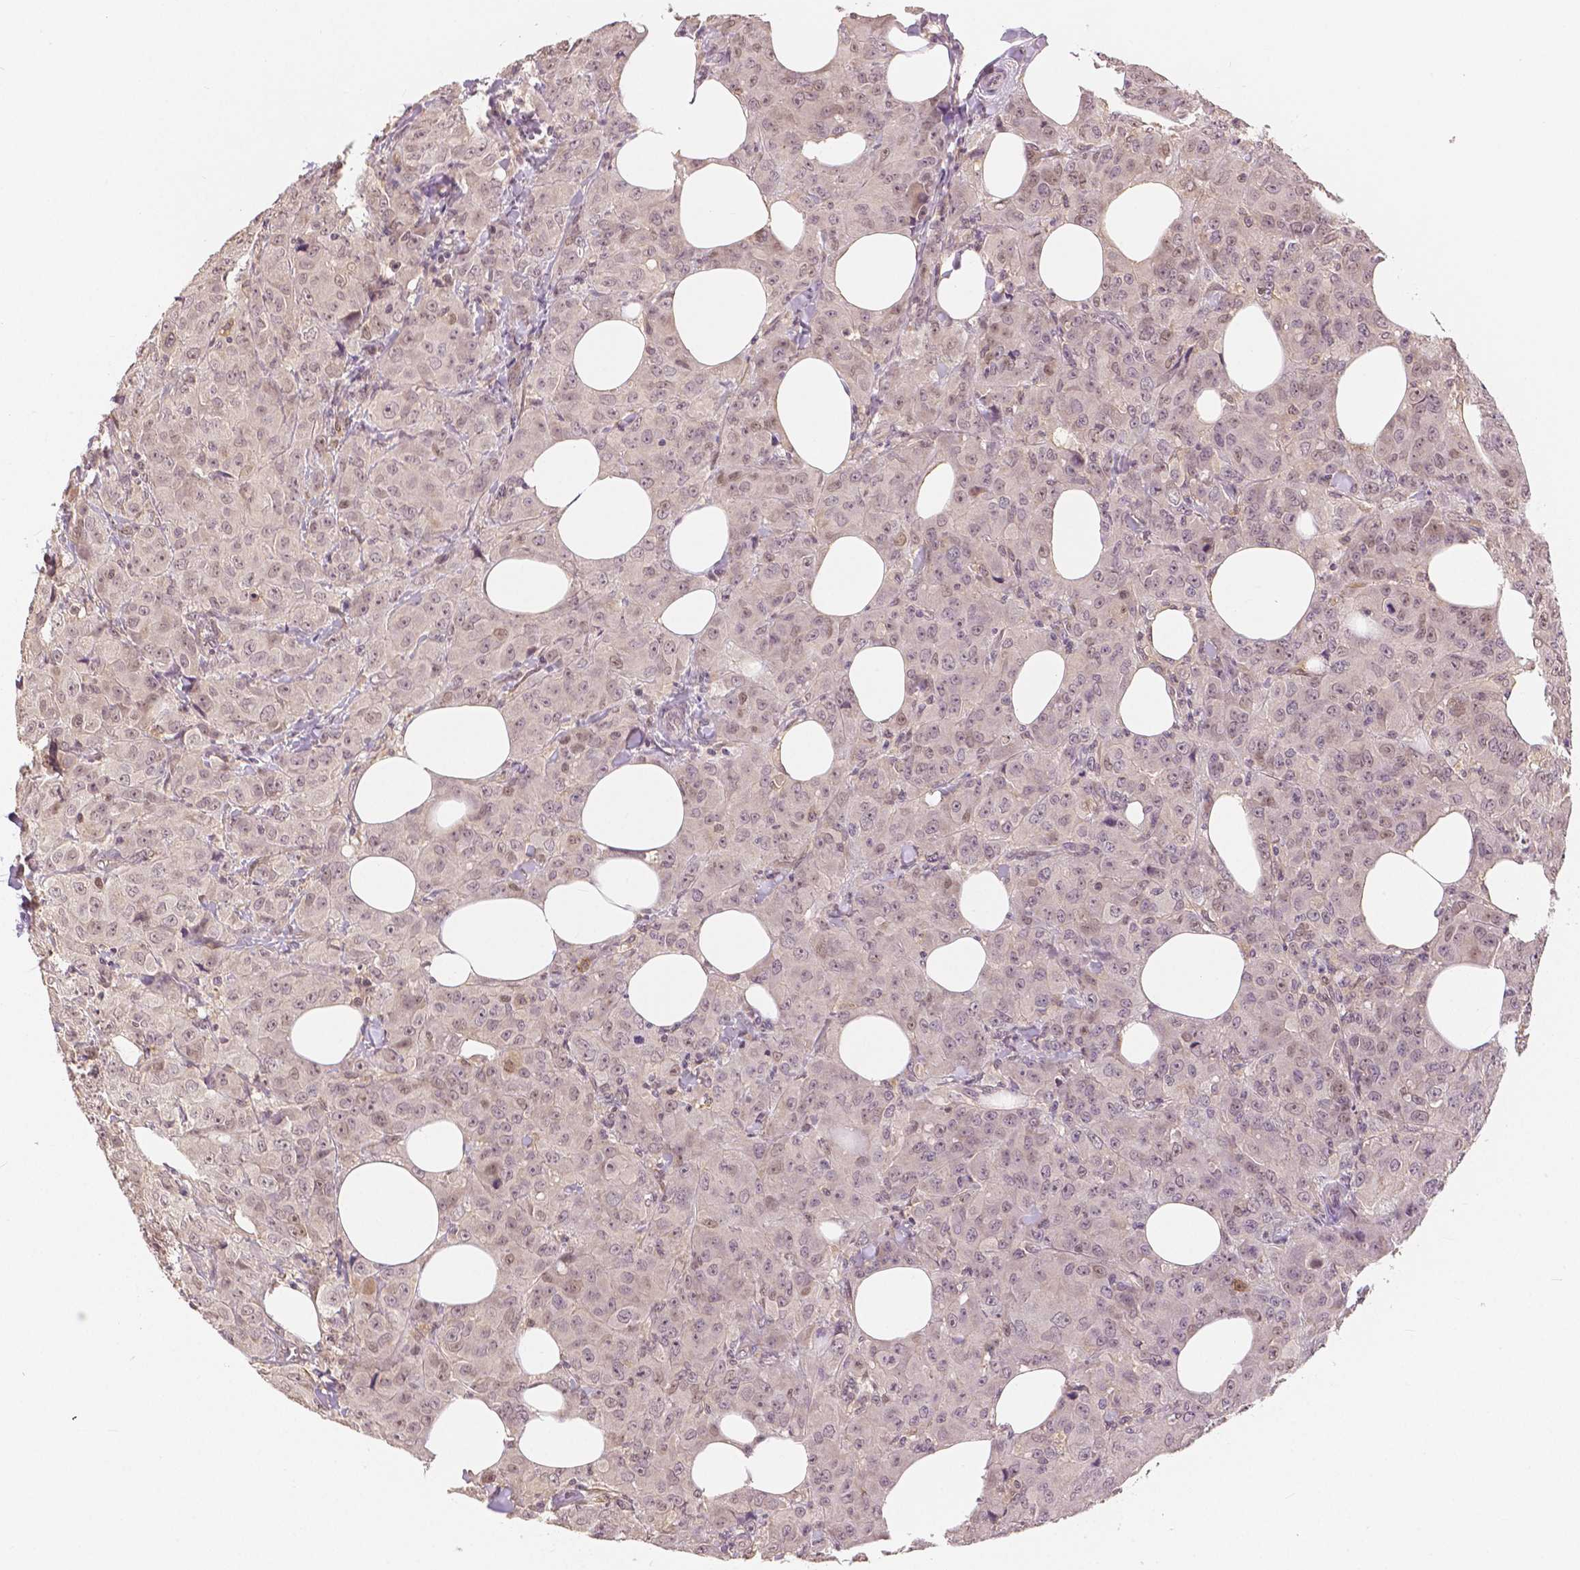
{"staining": {"intensity": "weak", "quantity": "<25%", "location": "nuclear"}, "tissue": "breast cancer", "cell_type": "Tumor cells", "image_type": "cancer", "snomed": [{"axis": "morphology", "description": "Normal tissue, NOS"}, {"axis": "morphology", "description": "Duct carcinoma"}, {"axis": "topography", "description": "Breast"}], "caption": "High magnification brightfield microscopy of invasive ductal carcinoma (breast) stained with DAB (3,3'-diaminobenzidine) (brown) and counterstained with hematoxylin (blue): tumor cells show no significant positivity.", "gene": "MAP1LC3B", "patient": {"sex": "female", "age": 43}}